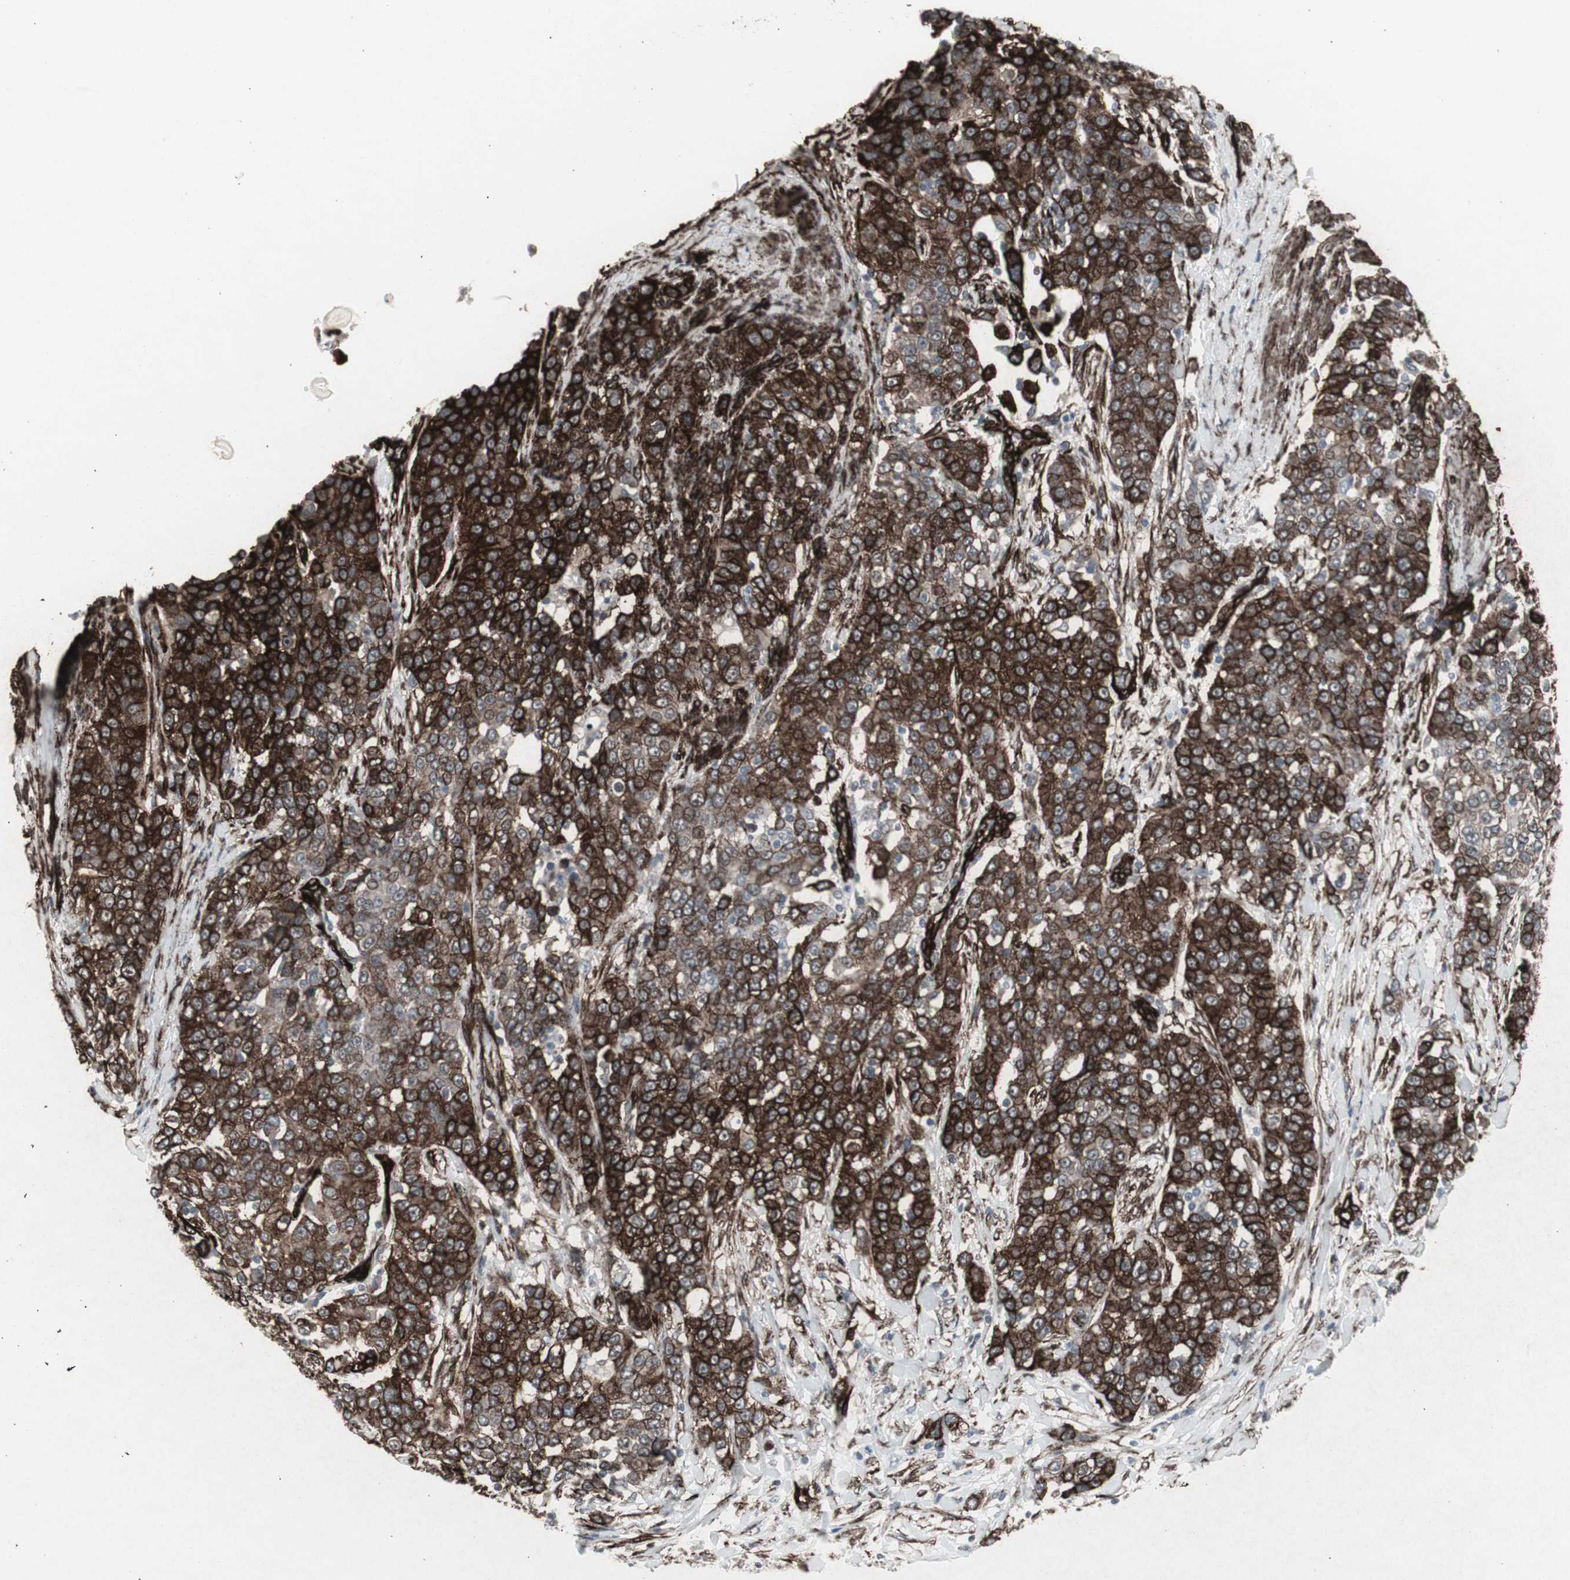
{"staining": {"intensity": "strong", "quantity": ">75%", "location": "cytoplasmic/membranous"}, "tissue": "urothelial cancer", "cell_type": "Tumor cells", "image_type": "cancer", "snomed": [{"axis": "morphology", "description": "Urothelial carcinoma, High grade"}, {"axis": "topography", "description": "Urinary bladder"}], "caption": "Immunohistochemistry (IHC) of human urothelial carcinoma (high-grade) displays high levels of strong cytoplasmic/membranous expression in about >75% of tumor cells.", "gene": "PDGFA", "patient": {"sex": "female", "age": 80}}